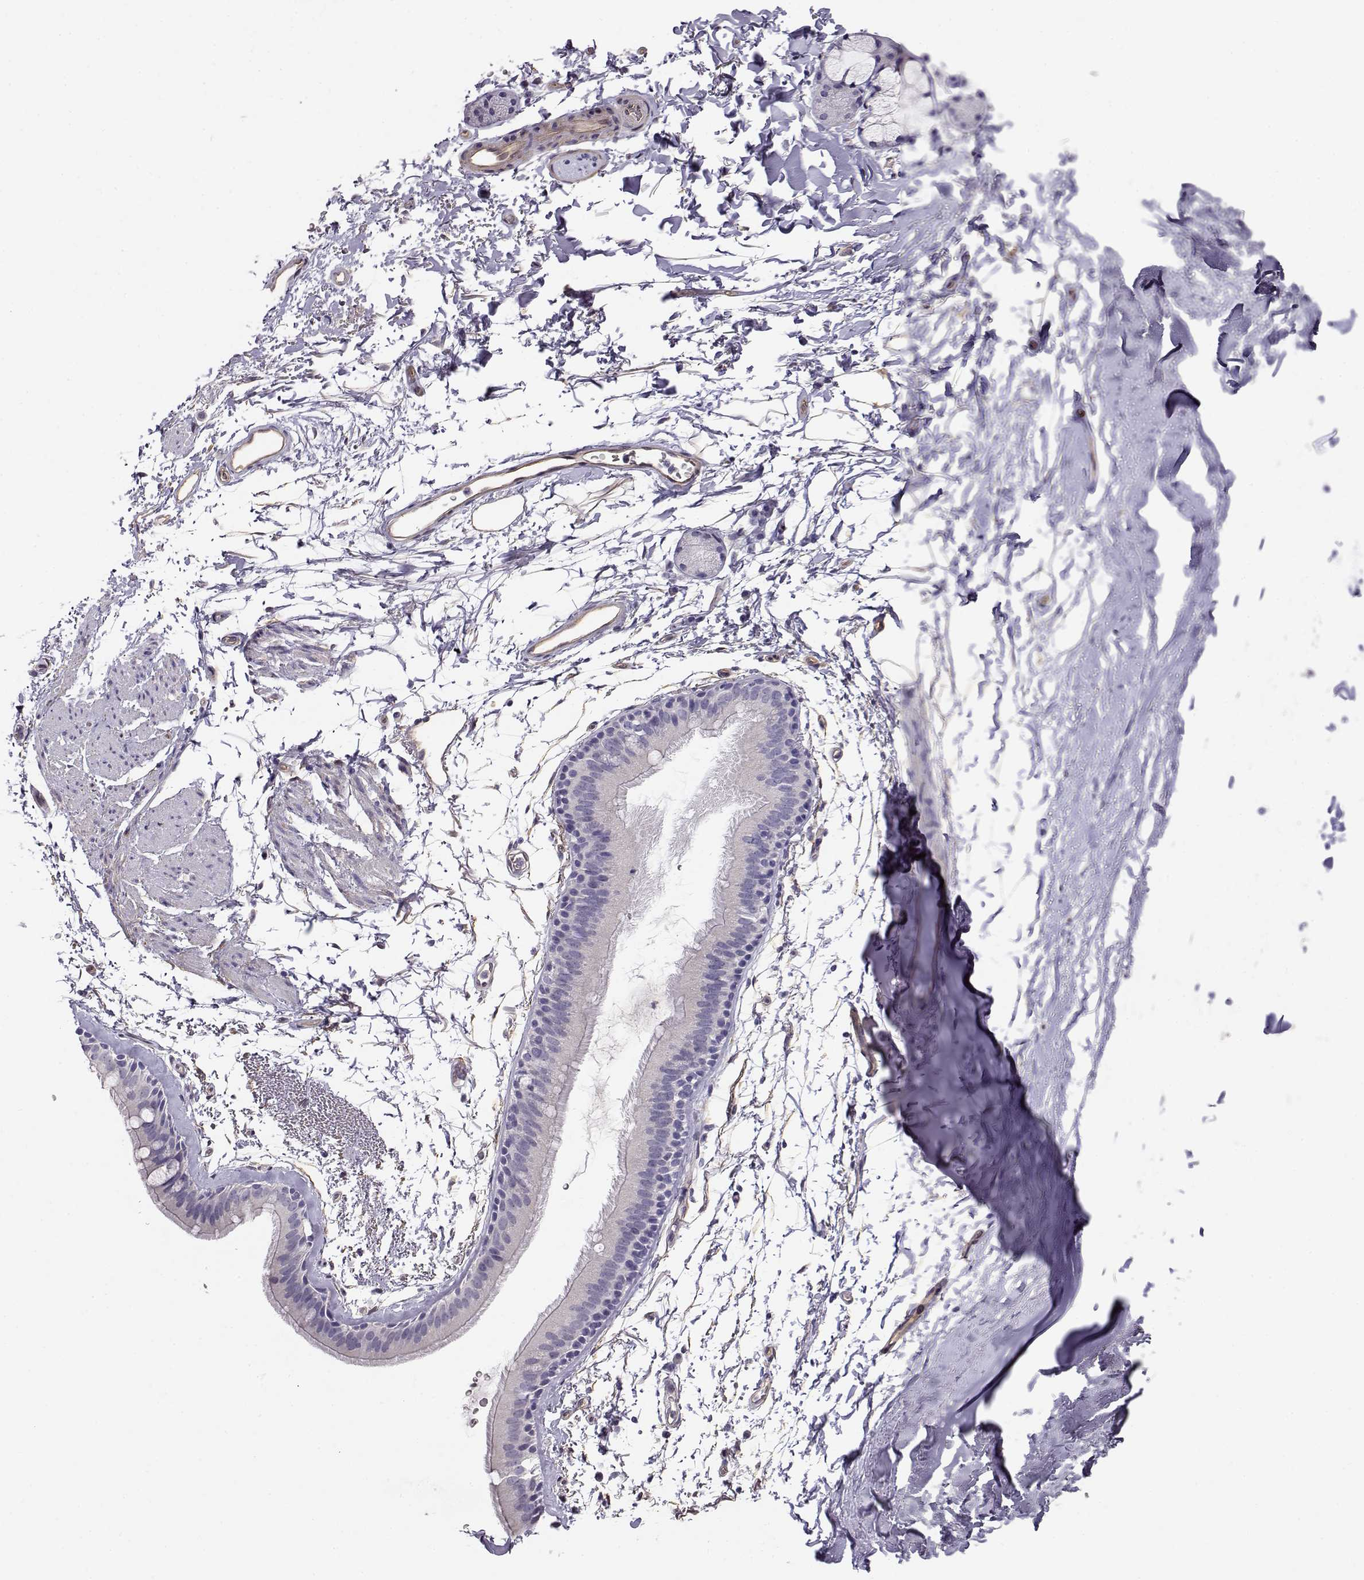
{"staining": {"intensity": "weak", "quantity": "<25%", "location": "cytoplasmic/membranous"}, "tissue": "adipose tissue", "cell_type": "Adipocytes", "image_type": "normal", "snomed": [{"axis": "morphology", "description": "Normal tissue, NOS"}, {"axis": "topography", "description": "Lymph node"}, {"axis": "topography", "description": "Bronchus"}], "caption": "This is an immunohistochemistry histopathology image of benign adipose tissue. There is no staining in adipocytes.", "gene": "ENDOU", "patient": {"sex": "female", "age": 70}}